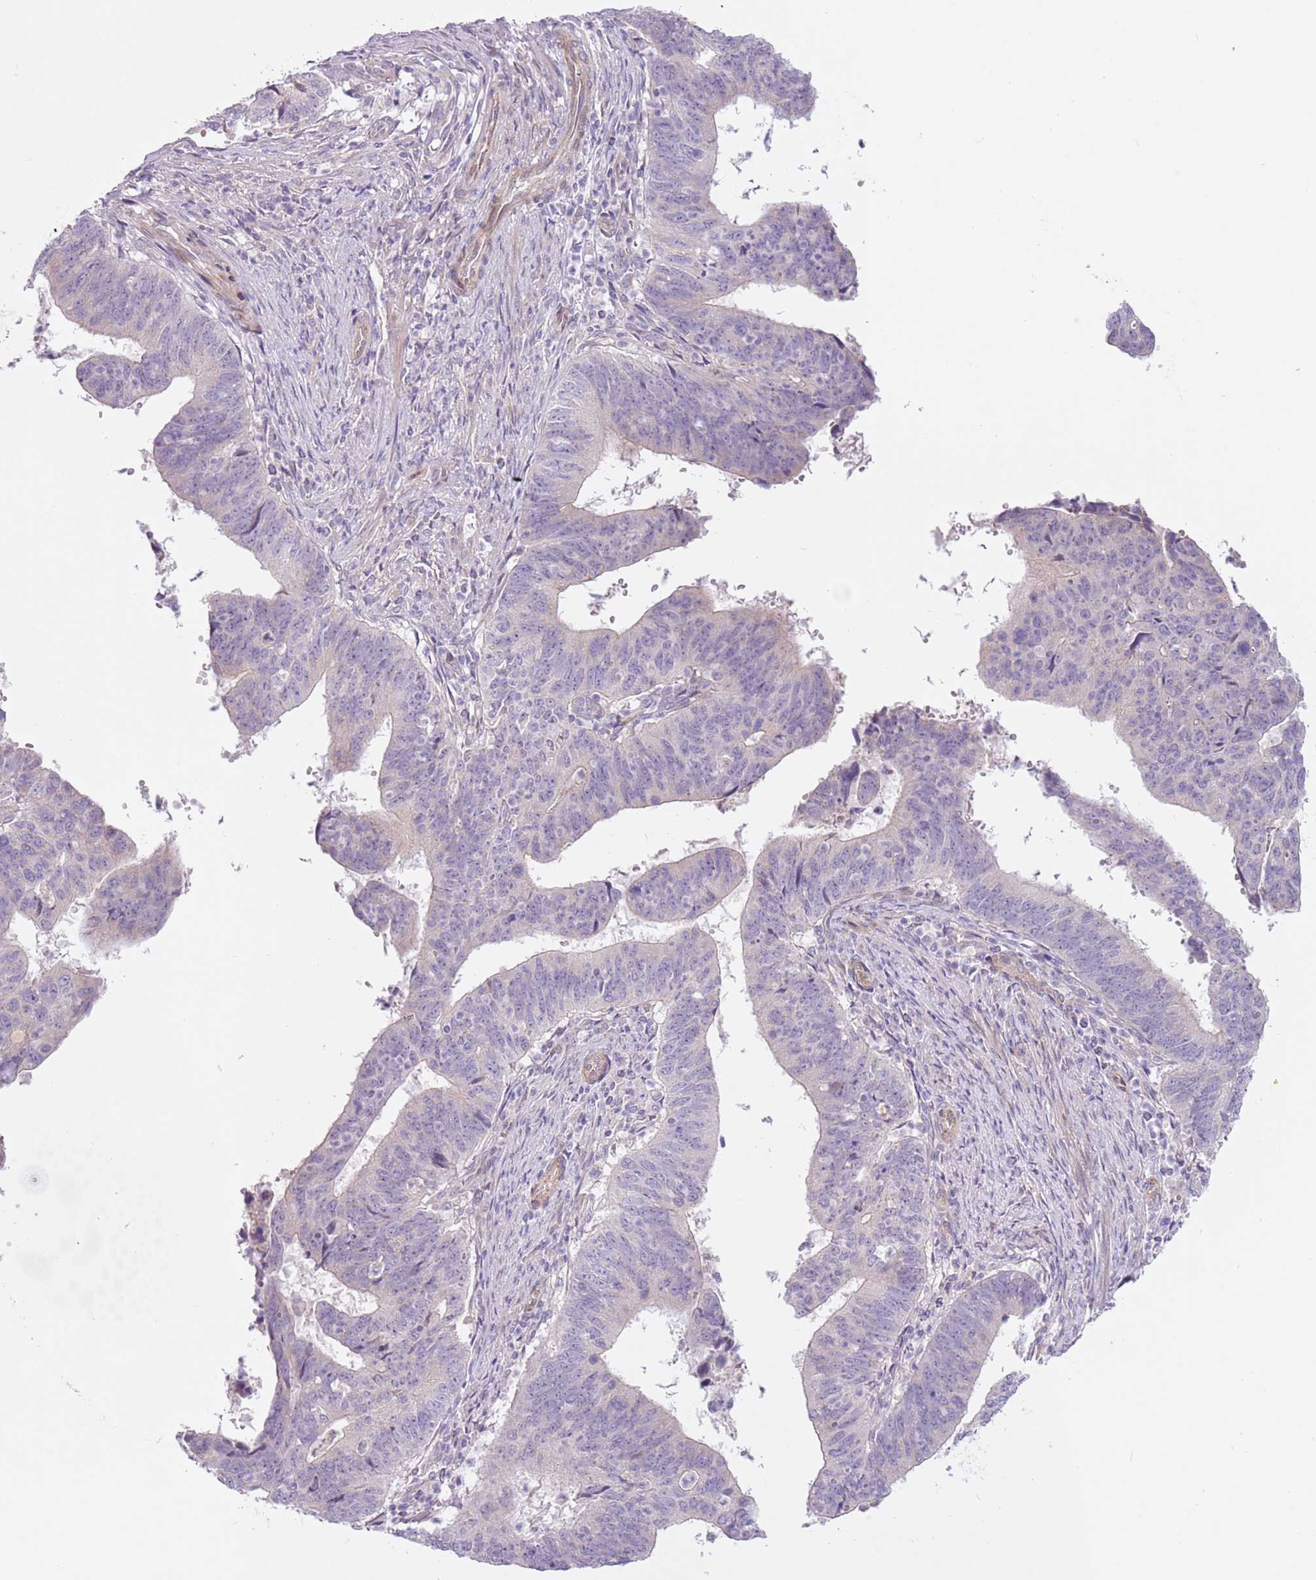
{"staining": {"intensity": "negative", "quantity": "none", "location": "none"}, "tissue": "stomach cancer", "cell_type": "Tumor cells", "image_type": "cancer", "snomed": [{"axis": "morphology", "description": "Adenocarcinoma, NOS"}, {"axis": "topography", "description": "Stomach"}], "caption": "A high-resolution photomicrograph shows immunohistochemistry staining of stomach cancer (adenocarcinoma), which reveals no significant staining in tumor cells. (Stains: DAB (3,3'-diaminobenzidine) immunohistochemistry (IHC) with hematoxylin counter stain, Microscopy: brightfield microscopy at high magnification).", "gene": "MRO", "patient": {"sex": "male", "age": 59}}